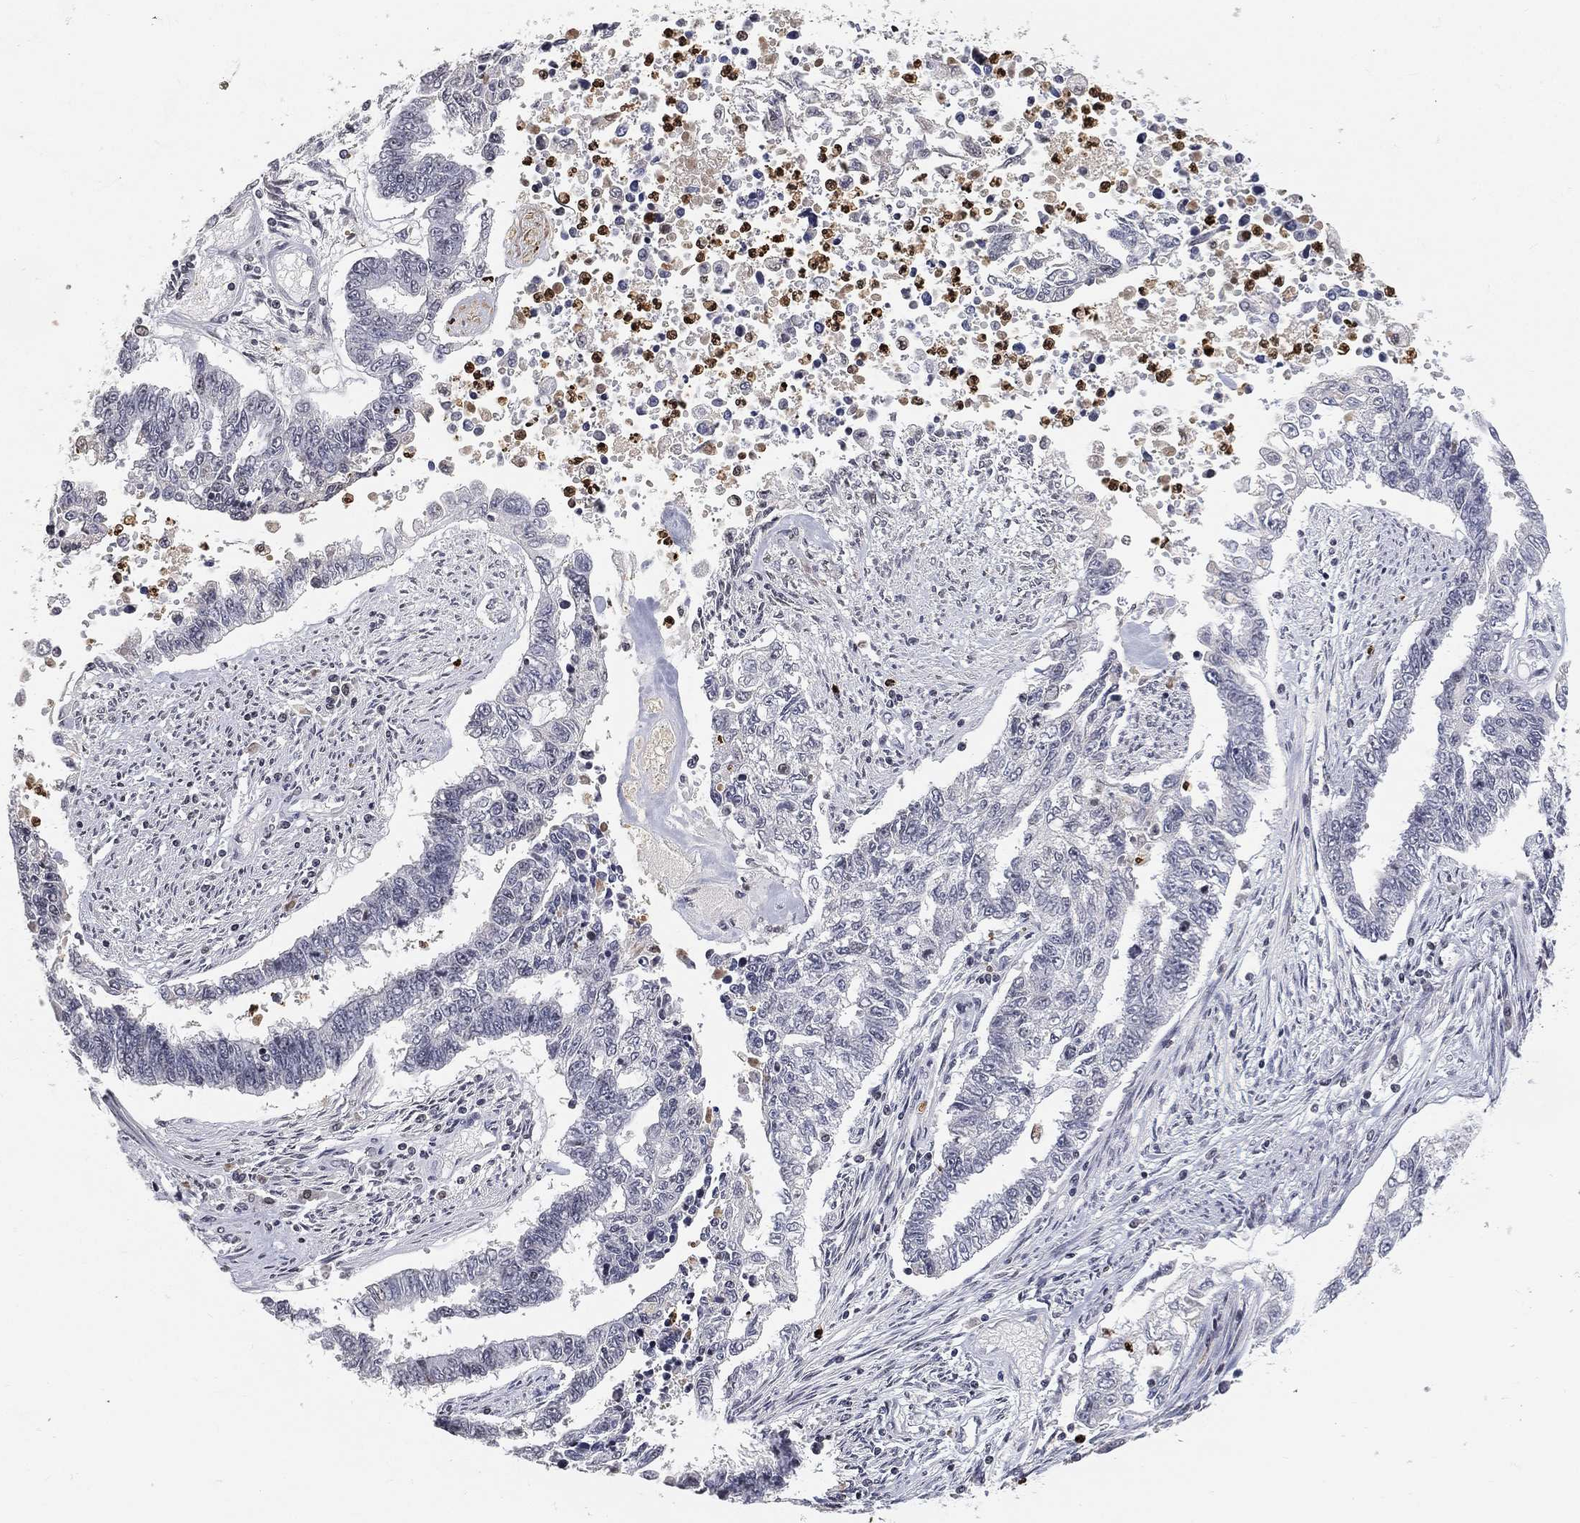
{"staining": {"intensity": "negative", "quantity": "none", "location": "none"}, "tissue": "endometrial cancer", "cell_type": "Tumor cells", "image_type": "cancer", "snomed": [{"axis": "morphology", "description": "Adenocarcinoma, NOS"}, {"axis": "topography", "description": "Uterus"}], "caption": "Tumor cells show no significant positivity in adenocarcinoma (endometrial). Nuclei are stained in blue.", "gene": "ARG1", "patient": {"sex": "female", "age": 59}}